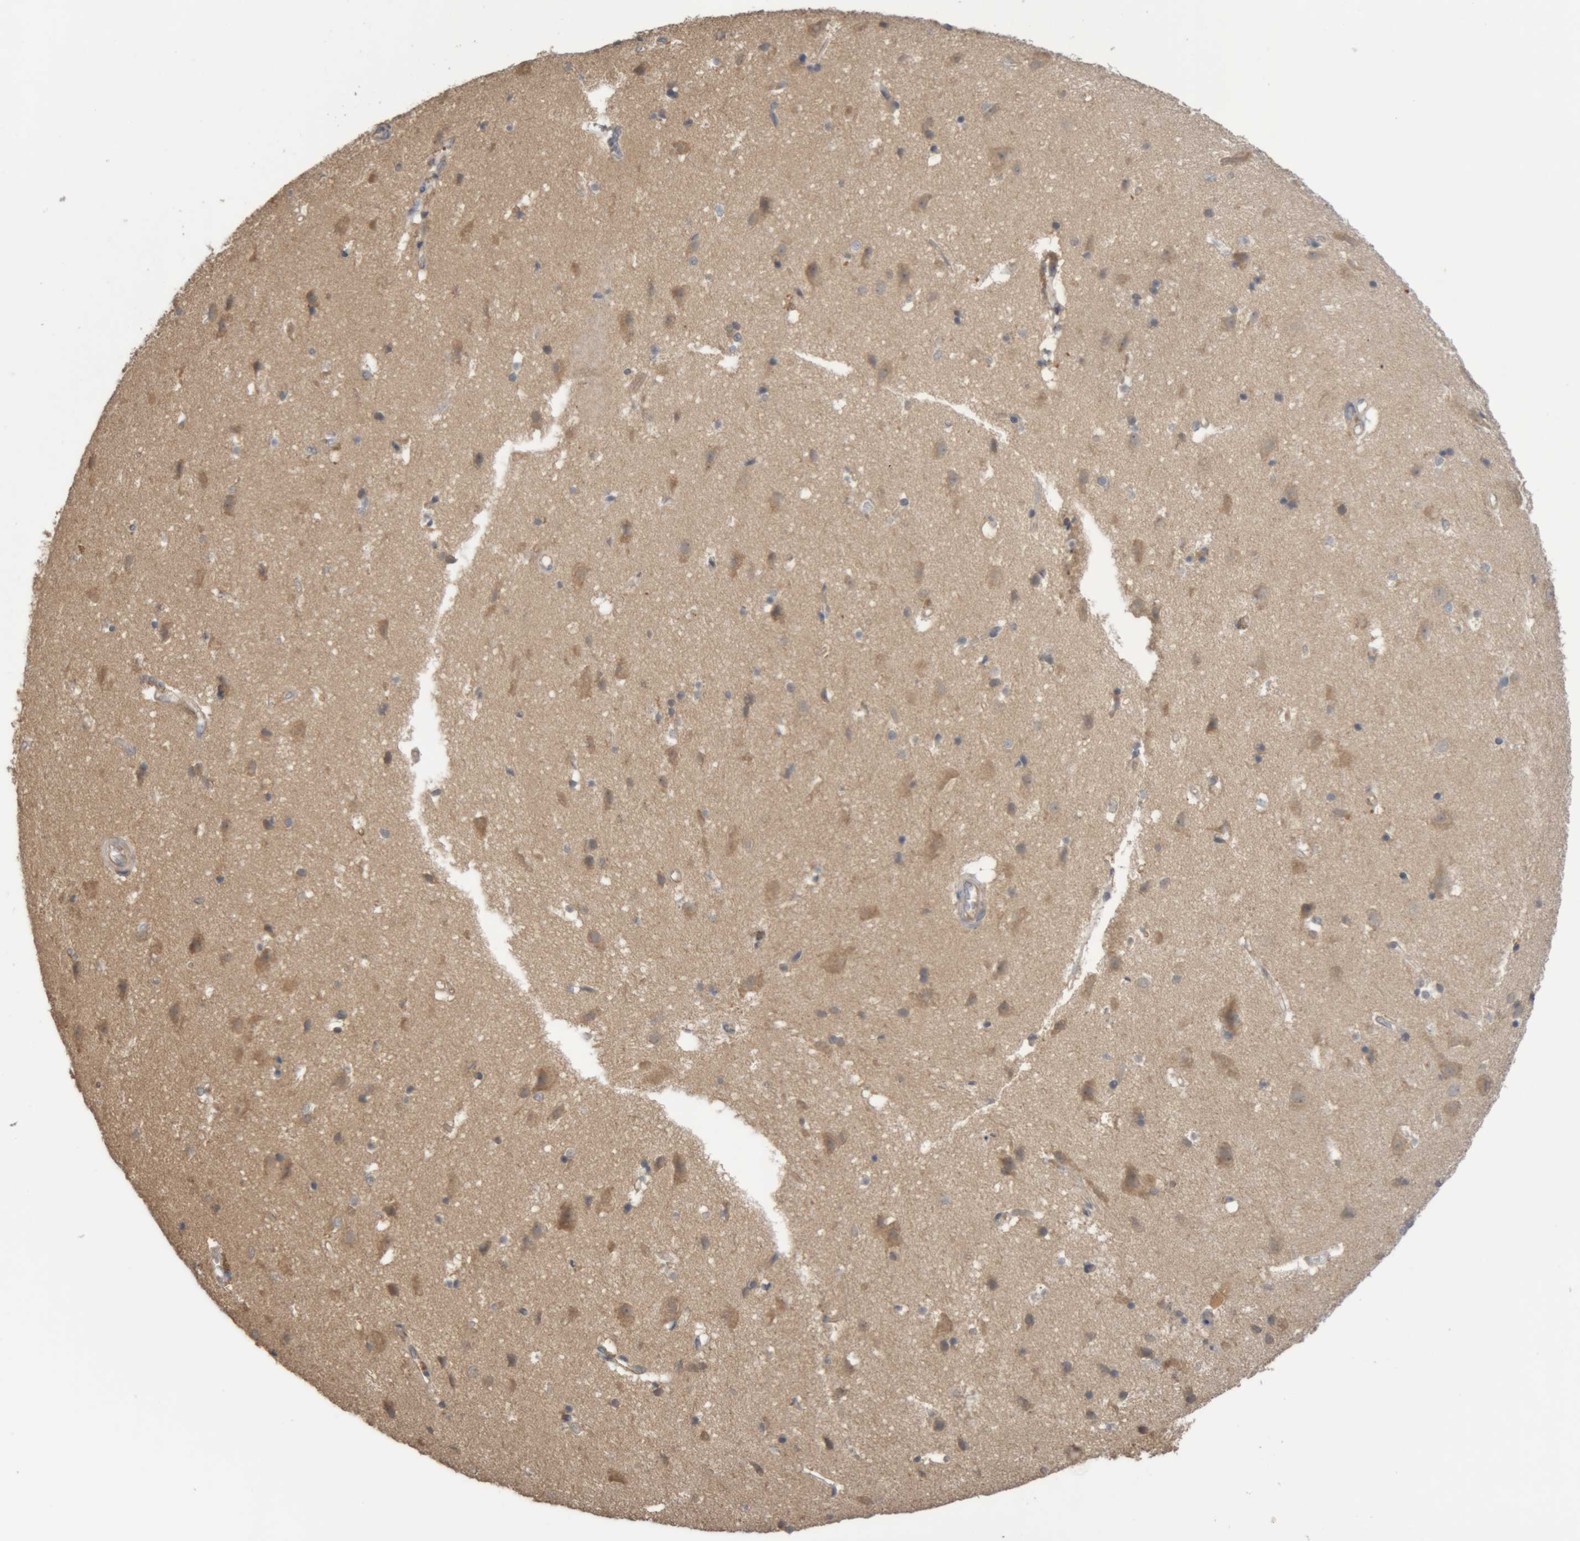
{"staining": {"intensity": "weak", "quantity": ">75%", "location": "cytoplasmic/membranous"}, "tissue": "cerebral cortex", "cell_type": "Endothelial cells", "image_type": "normal", "snomed": [{"axis": "morphology", "description": "Normal tissue, NOS"}, {"axis": "topography", "description": "Cerebral cortex"}], "caption": "Endothelial cells display low levels of weak cytoplasmic/membranous positivity in approximately >75% of cells in normal cerebral cortex. Nuclei are stained in blue.", "gene": "TMED7", "patient": {"sex": "male", "age": 54}}